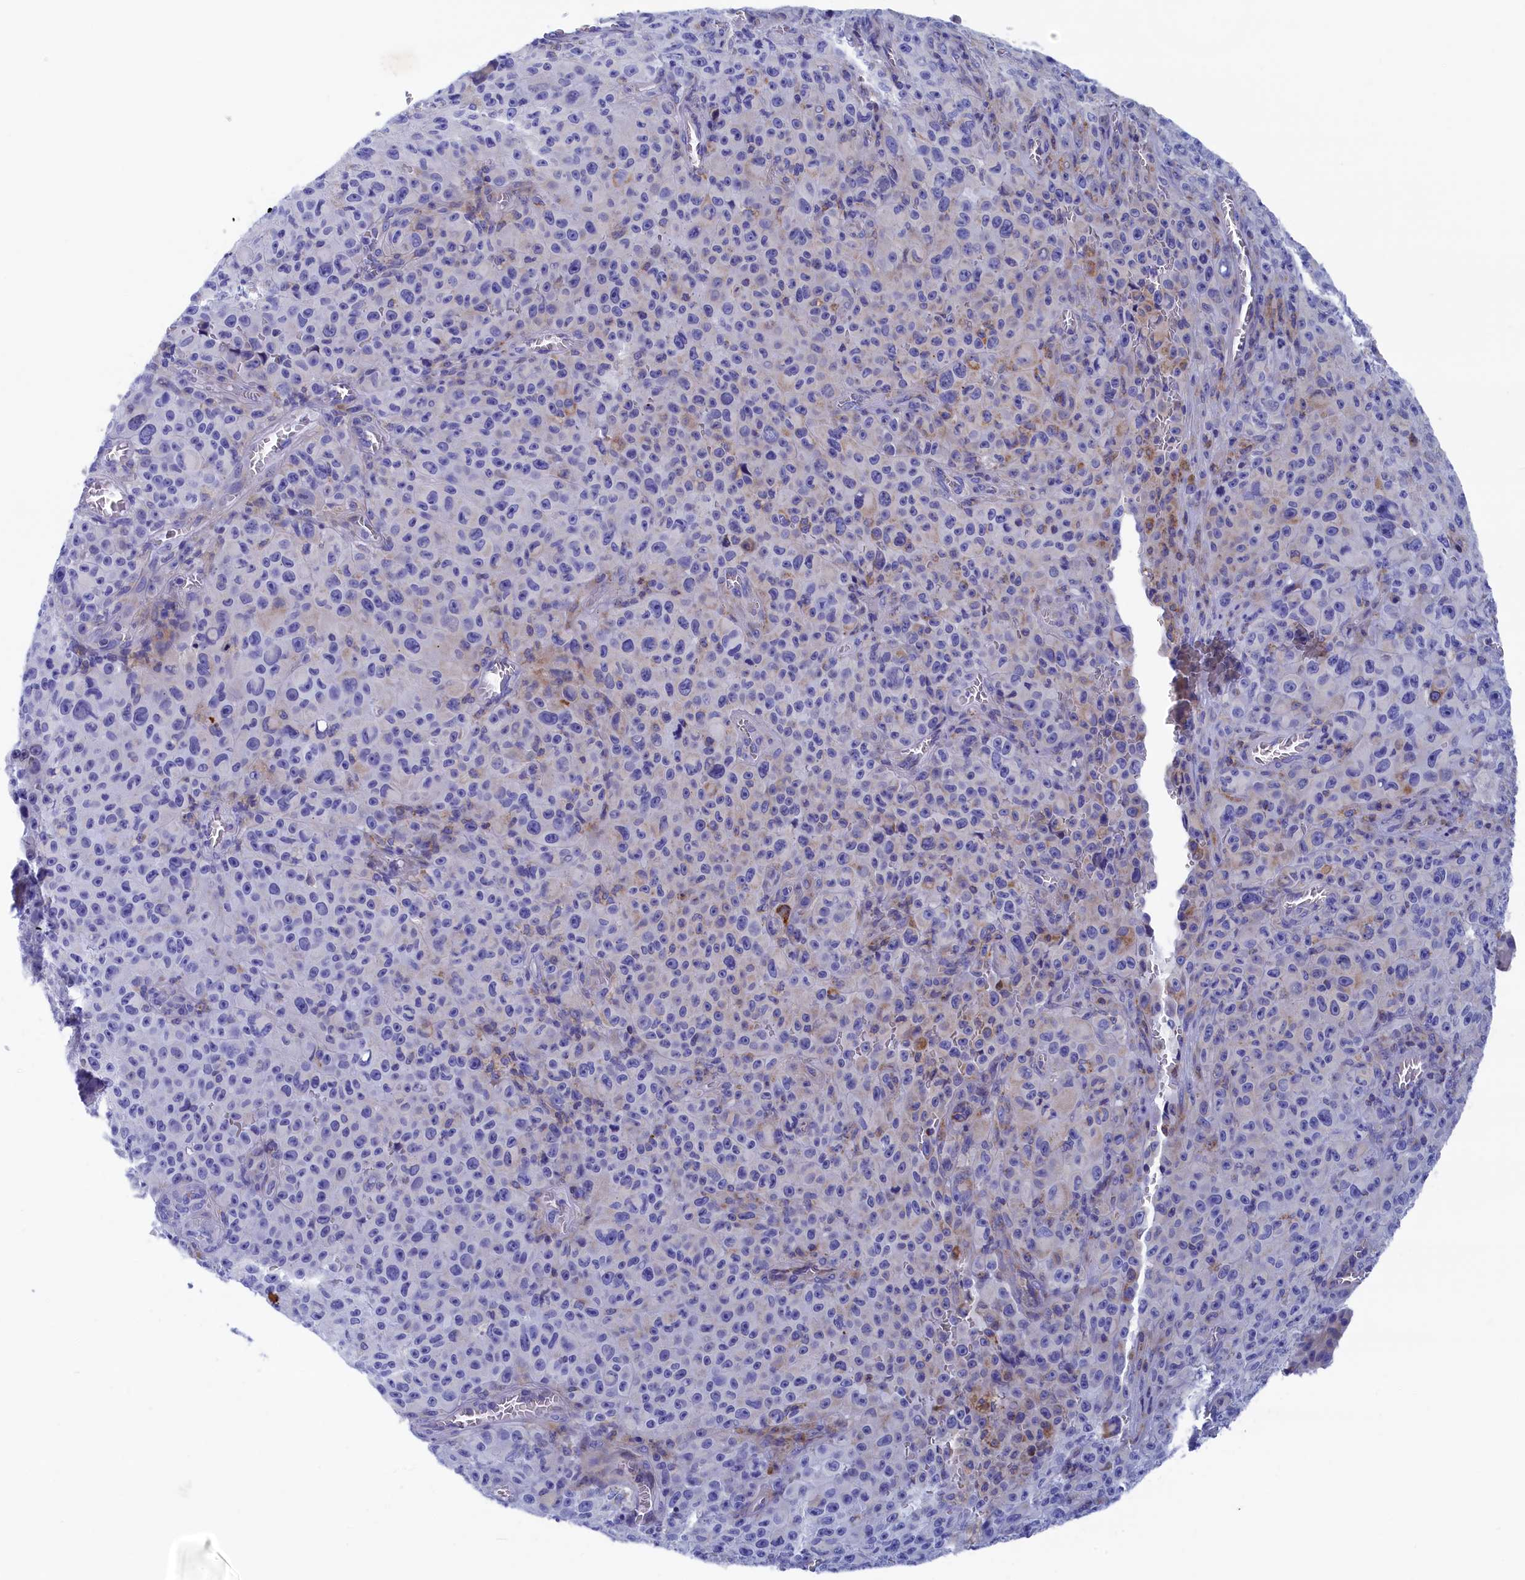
{"staining": {"intensity": "negative", "quantity": "none", "location": "none"}, "tissue": "melanoma", "cell_type": "Tumor cells", "image_type": "cancer", "snomed": [{"axis": "morphology", "description": "Malignant melanoma, NOS"}, {"axis": "topography", "description": "Skin"}], "caption": "An image of human melanoma is negative for staining in tumor cells.", "gene": "WDR83", "patient": {"sex": "female", "age": 82}}